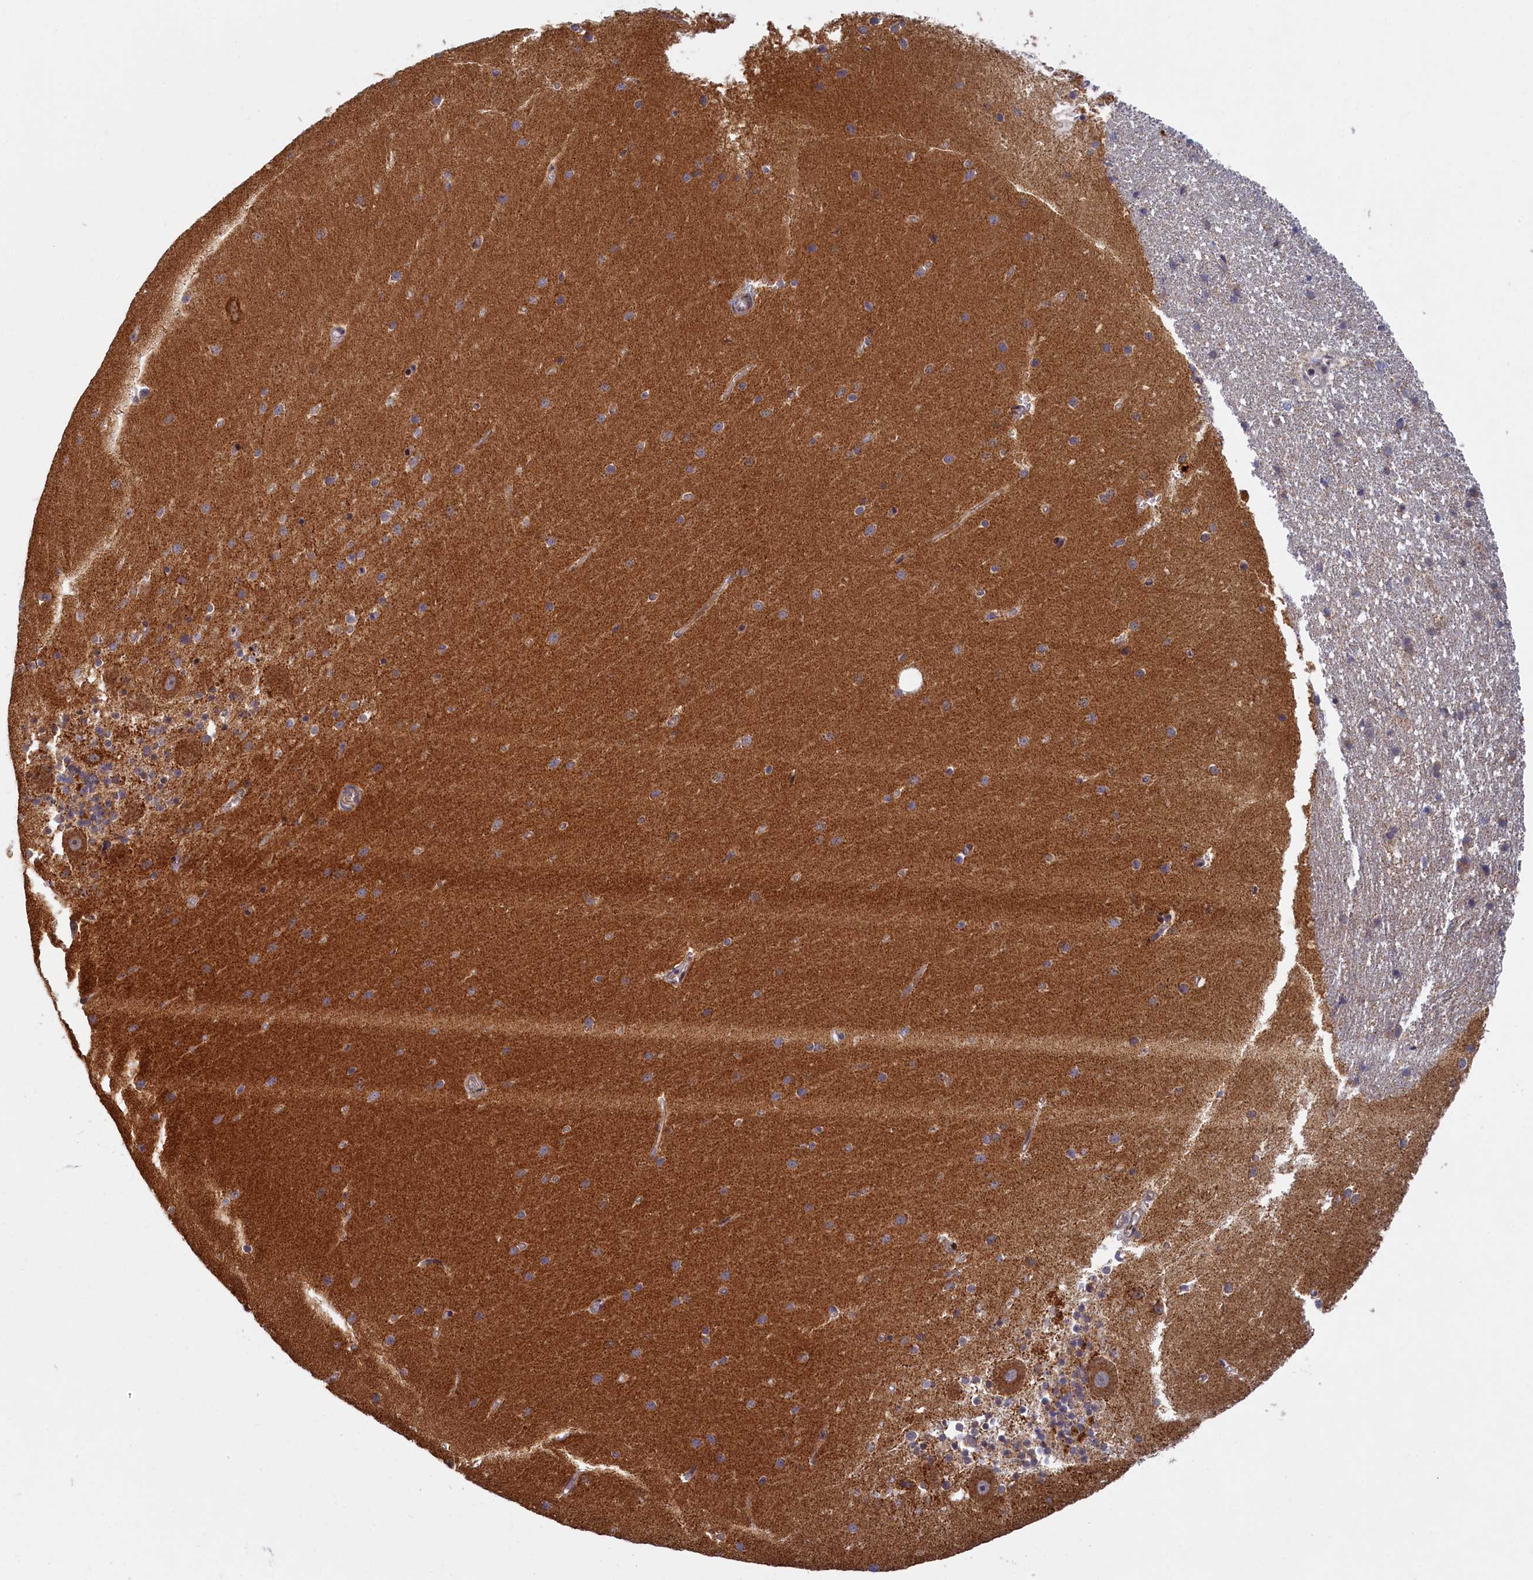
{"staining": {"intensity": "strong", "quantity": "25%-75%", "location": "cytoplasmic/membranous"}, "tissue": "cerebellum", "cell_type": "Cells in granular layer", "image_type": "normal", "snomed": [{"axis": "morphology", "description": "Normal tissue, NOS"}, {"axis": "topography", "description": "Cerebellum"}], "caption": "Immunohistochemical staining of benign cerebellum shows 25%-75% levels of strong cytoplasmic/membranous protein staining in about 25%-75% of cells in granular layer.", "gene": "PLA2G10", "patient": {"sex": "male", "age": 54}}